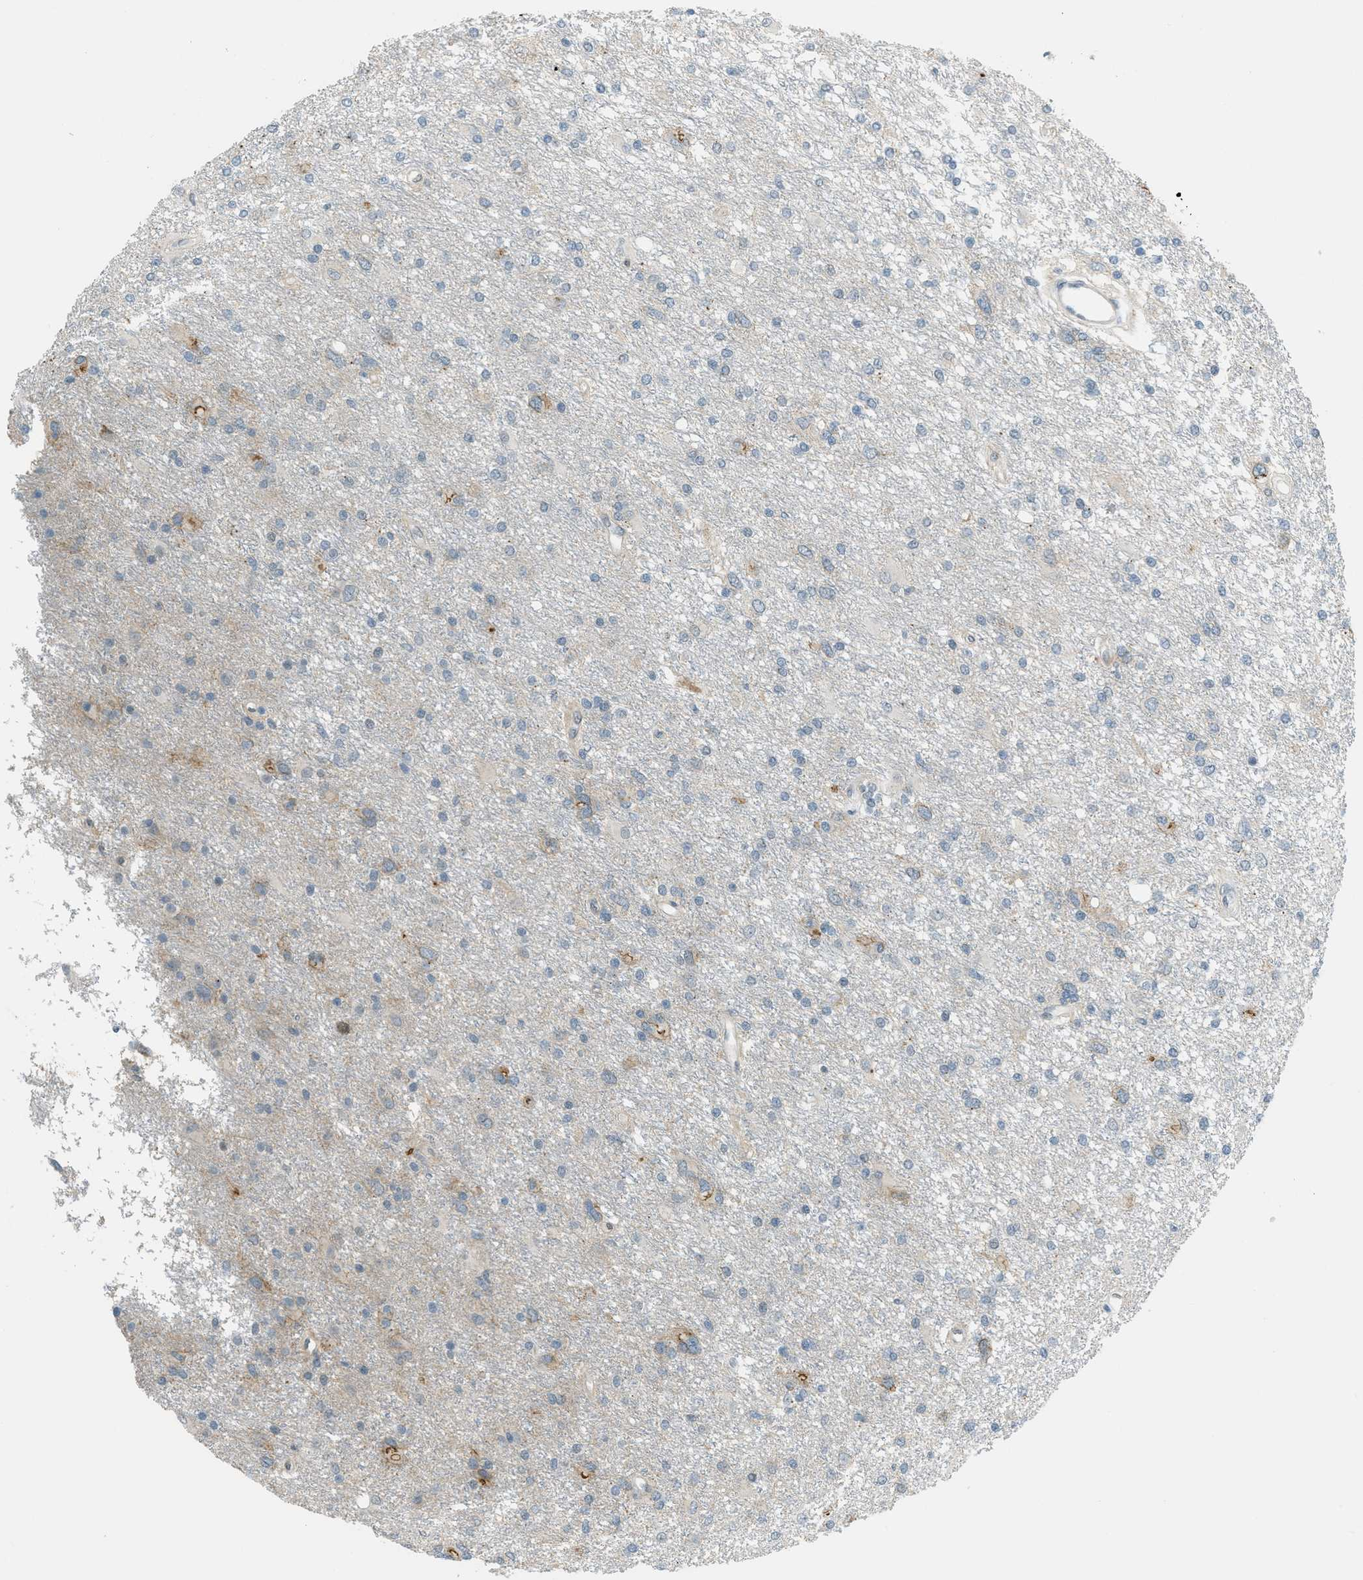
{"staining": {"intensity": "negative", "quantity": "none", "location": "none"}, "tissue": "glioma", "cell_type": "Tumor cells", "image_type": "cancer", "snomed": [{"axis": "morphology", "description": "Glioma, malignant, High grade"}, {"axis": "topography", "description": "Brain"}], "caption": "Malignant high-grade glioma was stained to show a protein in brown. There is no significant positivity in tumor cells.", "gene": "TCF3", "patient": {"sex": "female", "age": 59}}